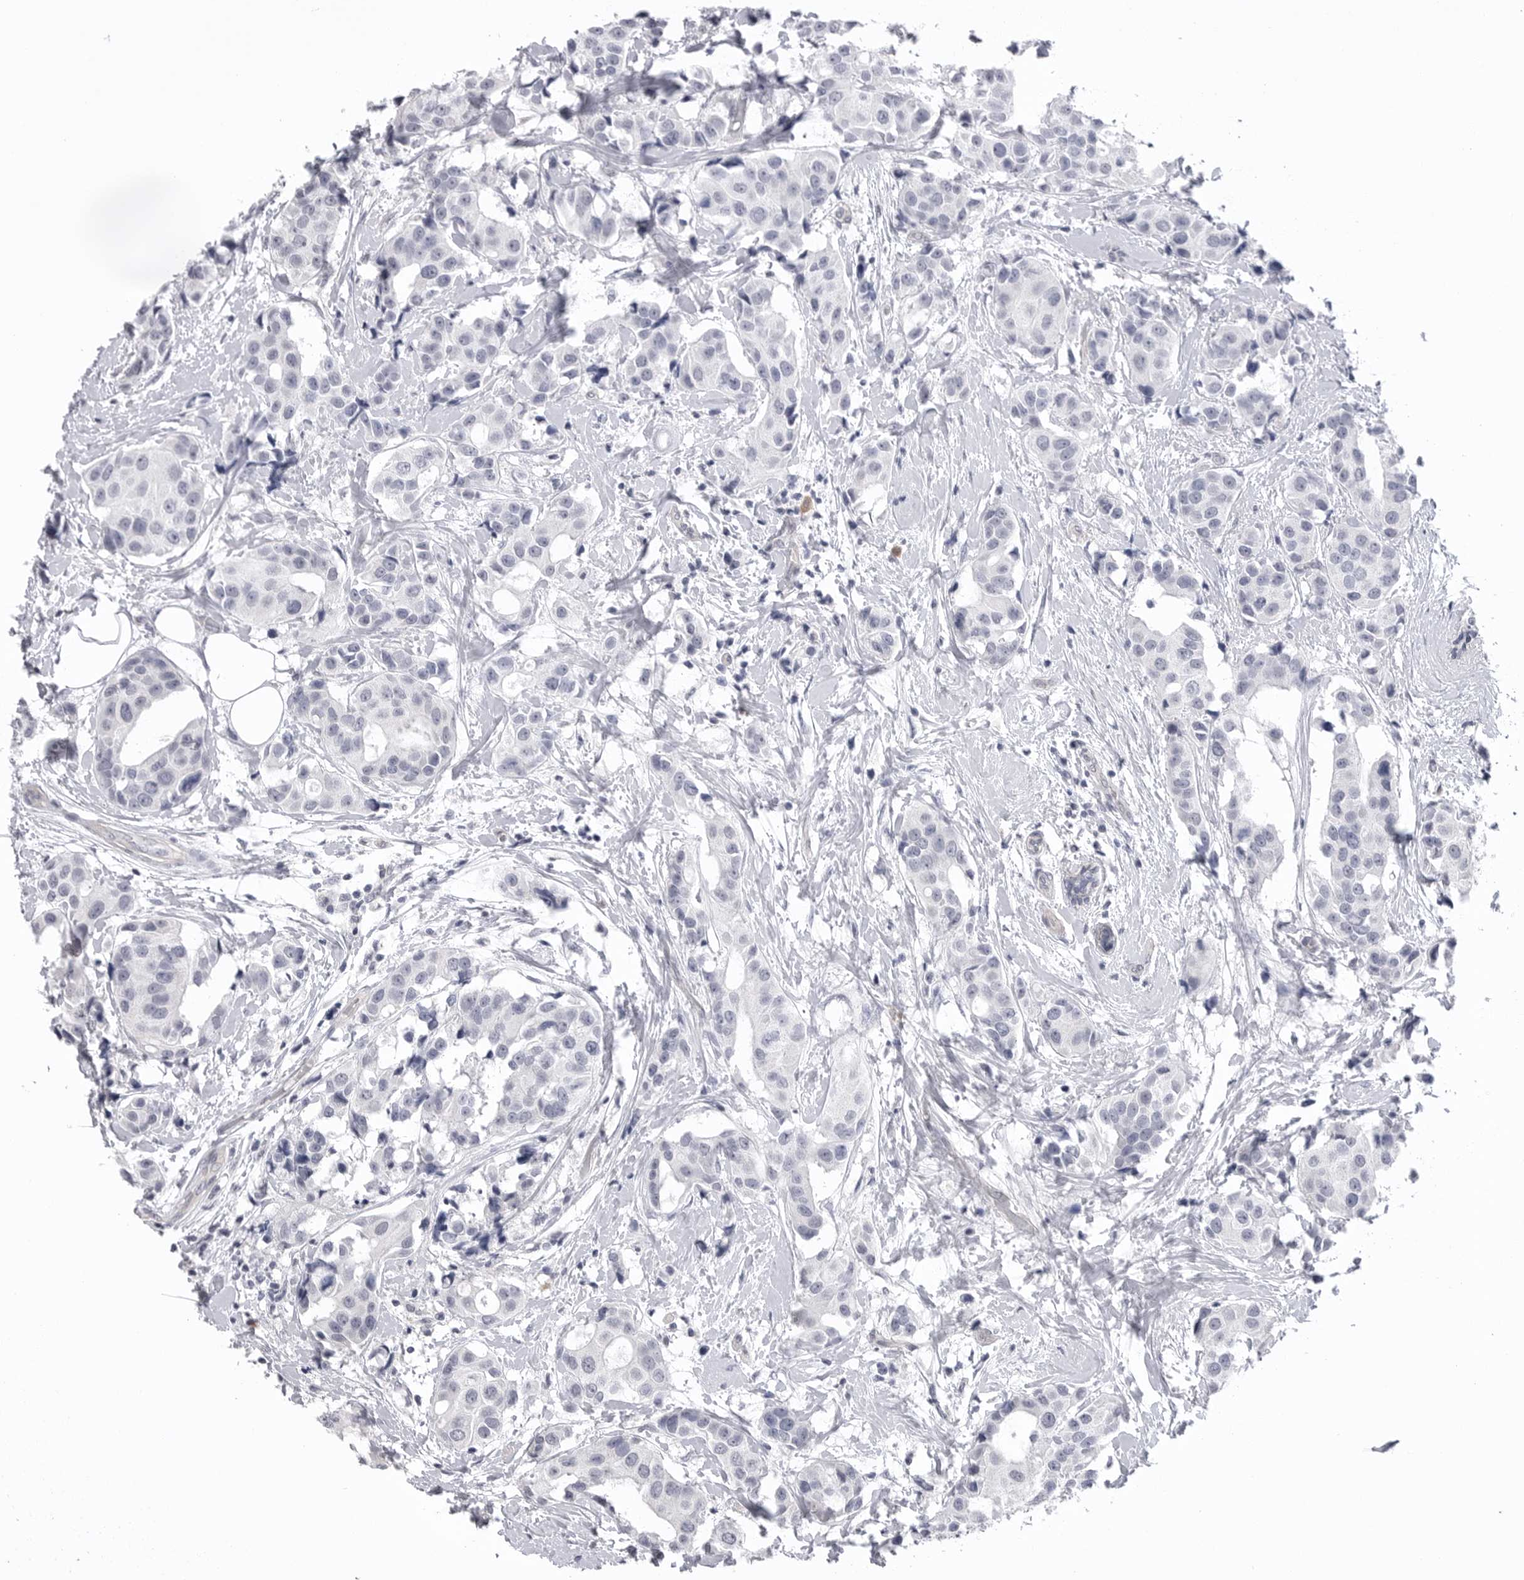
{"staining": {"intensity": "negative", "quantity": "none", "location": "none"}, "tissue": "breast cancer", "cell_type": "Tumor cells", "image_type": "cancer", "snomed": [{"axis": "morphology", "description": "Normal tissue, NOS"}, {"axis": "morphology", "description": "Duct carcinoma"}, {"axis": "topography", "description": "Breast"}], "caption": "High magnification brightfield microscopy of breast cancer (intraductal carcinoma) stained with DAB (3,3'-diaminobenzidine) (brown) and counterstained with hematoxylin (blue): tumor cells show no significant positivity. (DAB immunohistochemistry (IHC), high magnification).", "gene": "DLGAP3", "patient": {"sex": "female", "age": 39}}